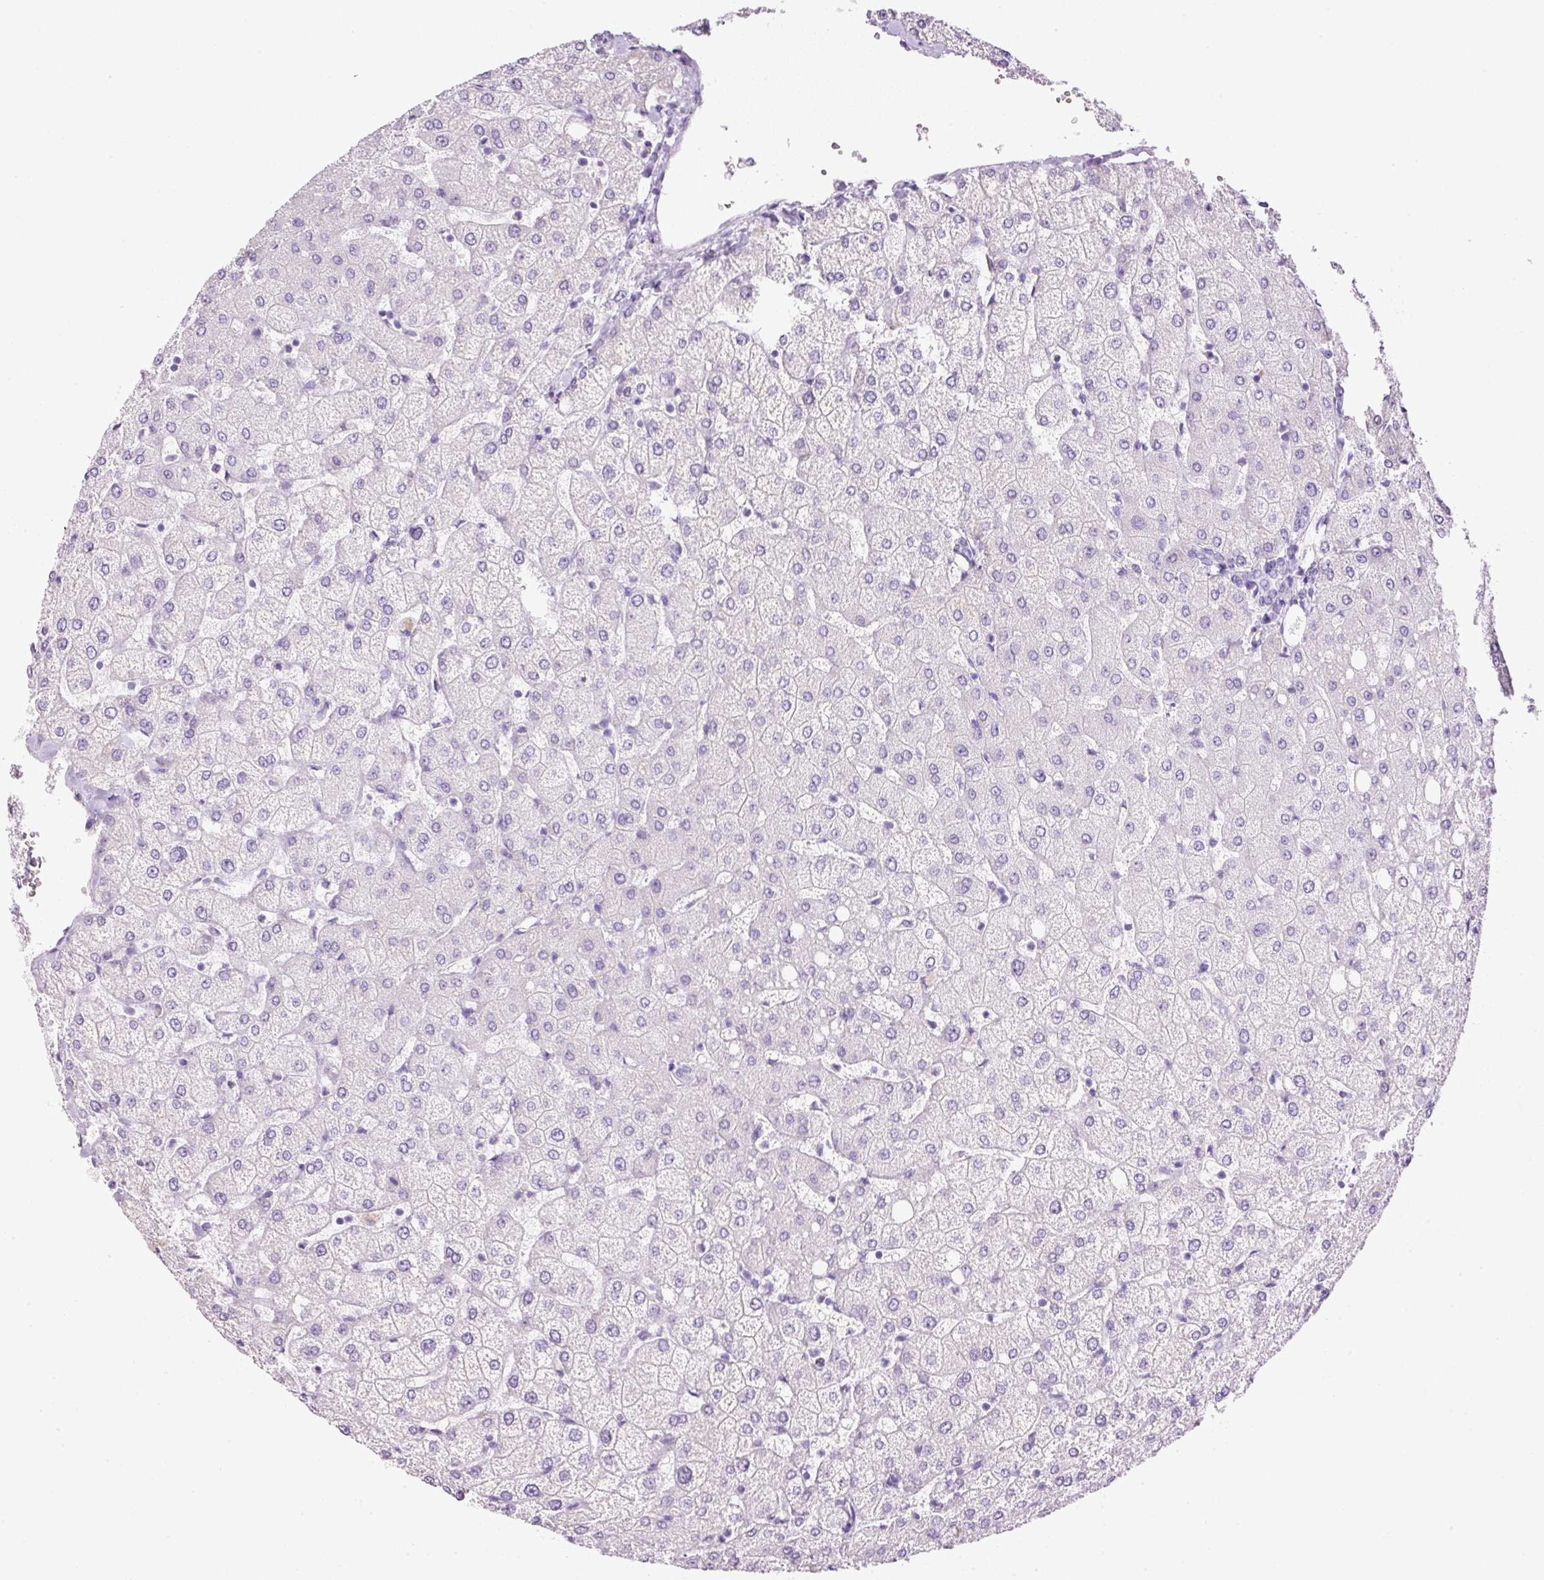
{"staining": {"intensity": "negative", "quantity": "none", "location": "none"}, "tissue": "liver", "cell_type": "Cholangiocytes", "image_type": "normal", "snomed": [{"axis": "morphology", "description": "Normal tissue, NOS"}, {"axis": "topography", "description": "Liver"}], "caption": "A high-resolution histopathology image shows immunohistochemistry (IHC) staining of normal liver, which demonstrates no significant positivity in cholangiocytes. The staining is performed using DAB brown chromogen with nuclei counter-stained in using hematoxylin.", "gene": "BSND", "patient": {"sex": "female", "age": 54}}